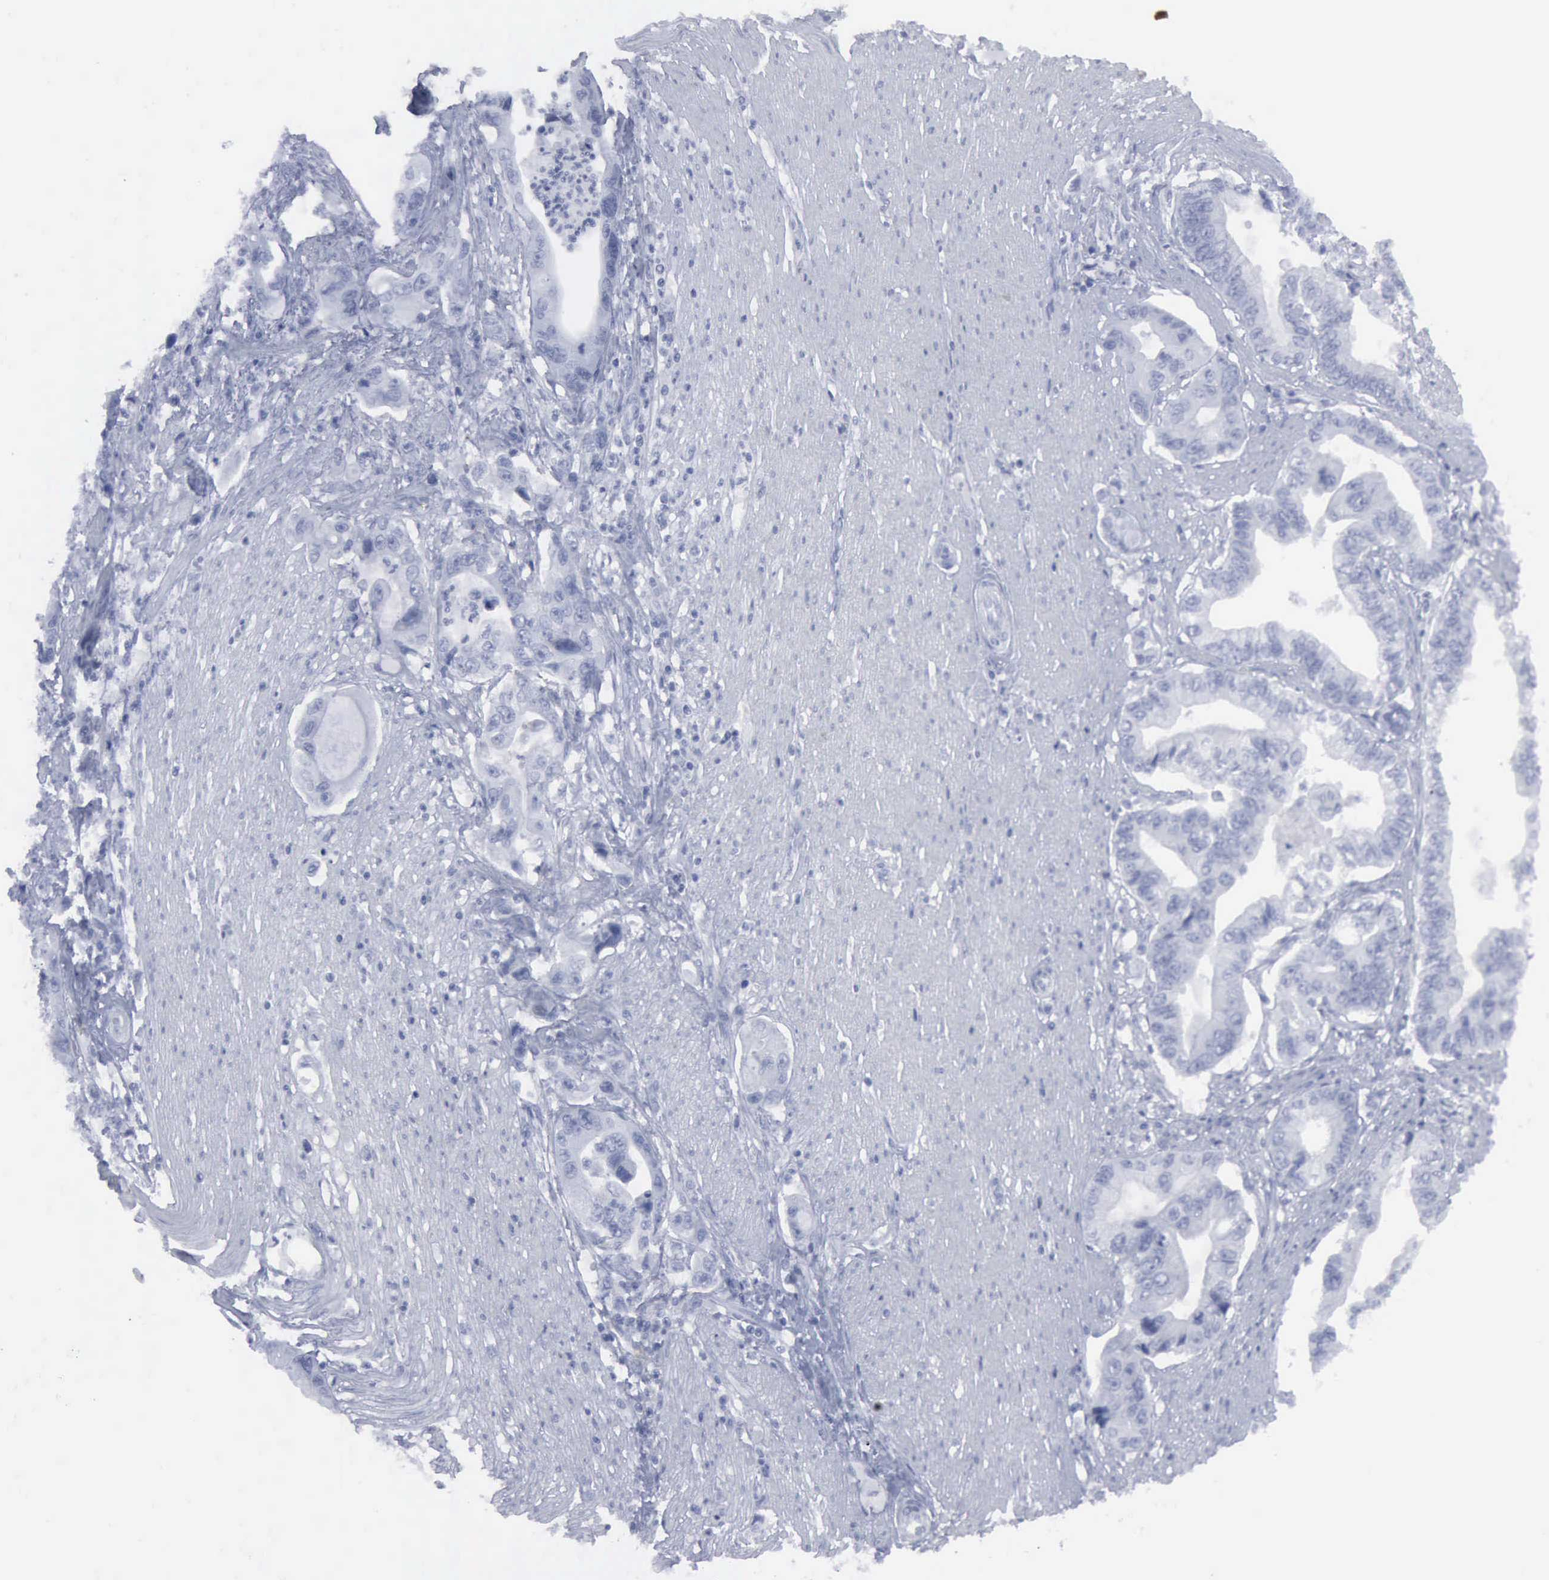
{"staining": {"intensity": "negative", "quantity": "none", "location": "none"}, "tissue": "pancreatic cancer", "cell_type": "Tumor cells", "image_type": "cancer", "snomed": [{"axis": "morphology", "description": "Adenocarcinoma, NOS"}, {"axis": "topography", "description": "Pancreas"}, {"axis": "topography", "description": "Stomach, upper"}], "caption": "Tumor cells show no significant expression in adenocarcinoma (pancreatic).", "gene": "VCAM1", "patient": {"sex": "male", "age": 77}}